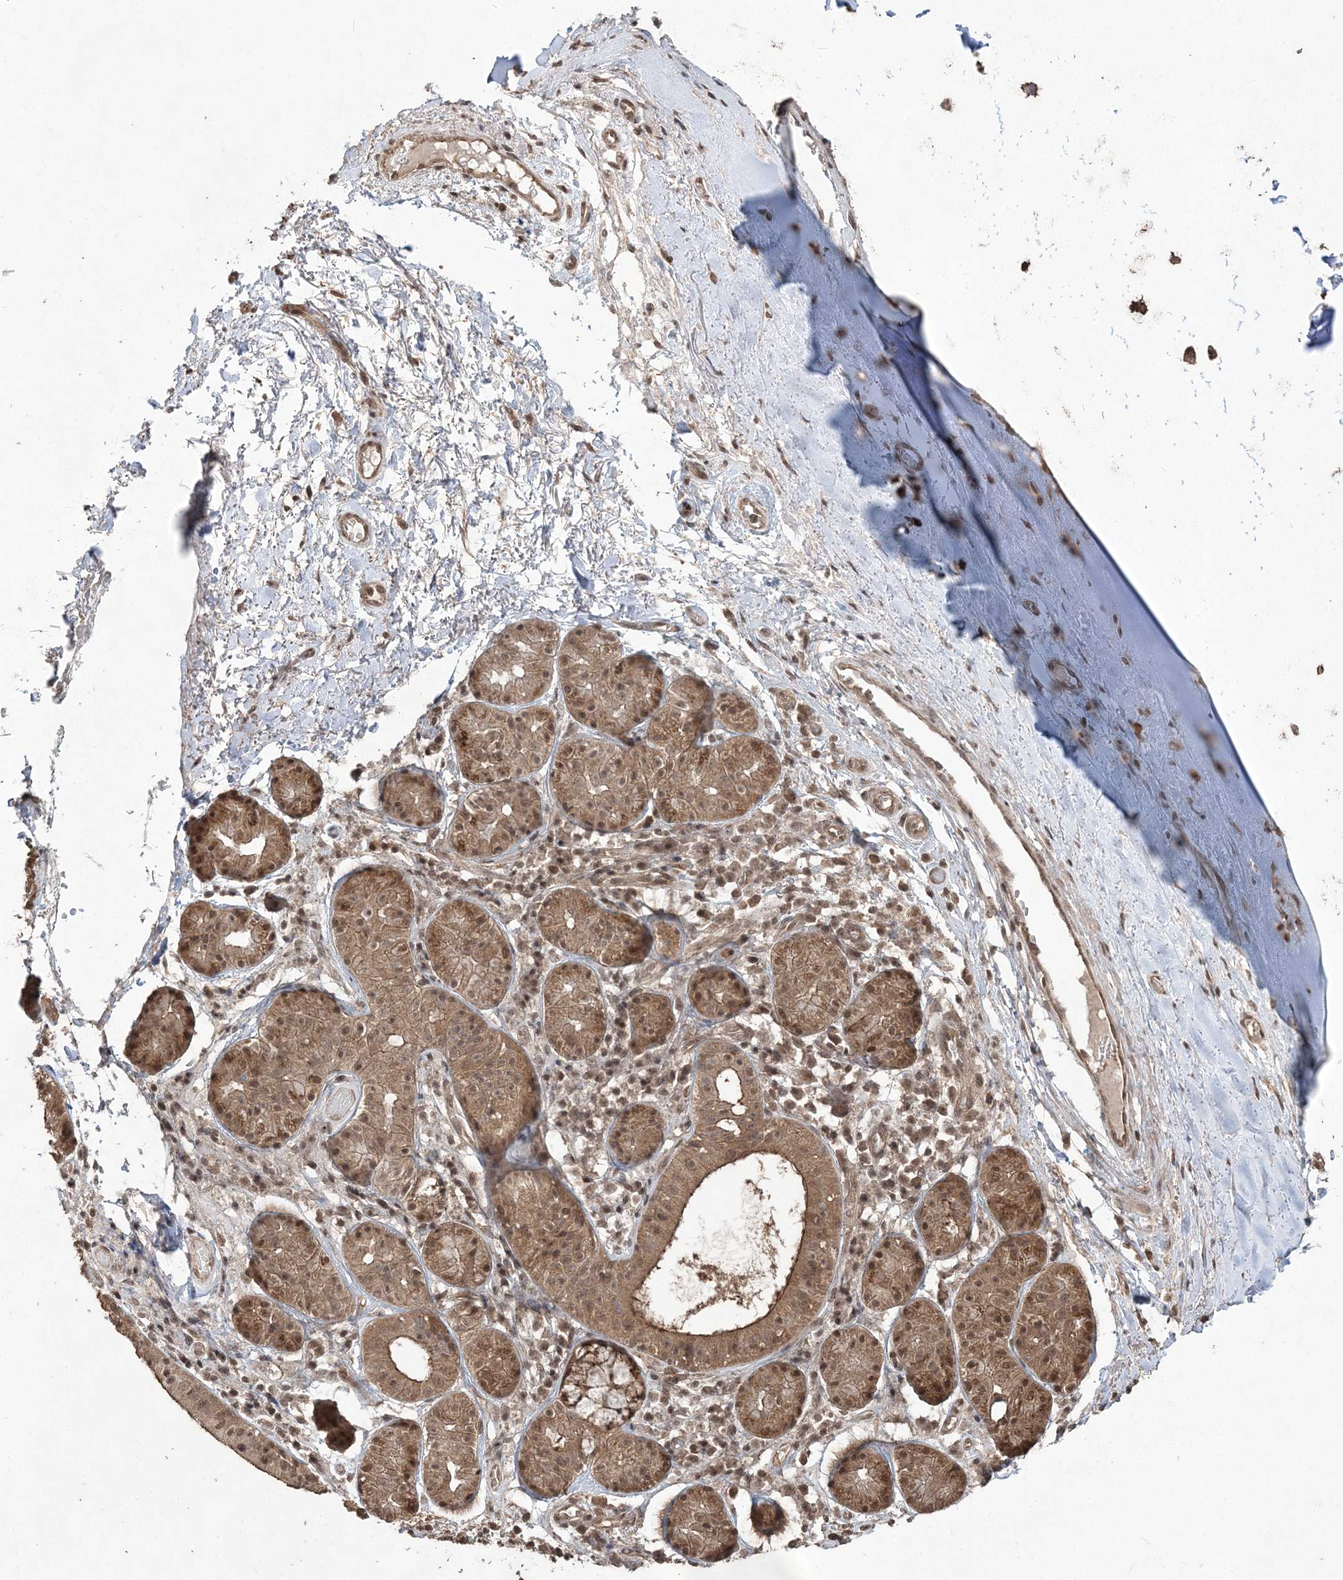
{"staining": {"intensity": "strong", "quantity": "25%-75%", "location": "cytoplasmic/membranous,nuclear"}, "tissue": "soft tissue", "cell_type": "Chondrocytes", "image_type": "normal", "snomed": [{"axis": "morphology", "description": "Normal tissue, NOS"}, {"axis": "morphology", "description": "Basal cell carcinoma"}, {"axis": "topography", "description": "Cartilage tissue"}, {"axis": "topography", "description": "Nasopharynx"}, {"axis": "topography", "description": "Oral tissue"}], "caption": "DAB (3,3'-diaminobenzidine) immunohistochemical staining of normal soft tissue reveals strong cytoplasmic/membranous,nuclear protein expression in about 25%-75% of chondrocytes. (Stains: DAB (3,3'-diaminobenzidine) in brown, nuclei in blue, Microscopy: brightfield microscopy at high magnification).", "gene": "EHHADH", "patient": {"sex": "female", "age": 77}}